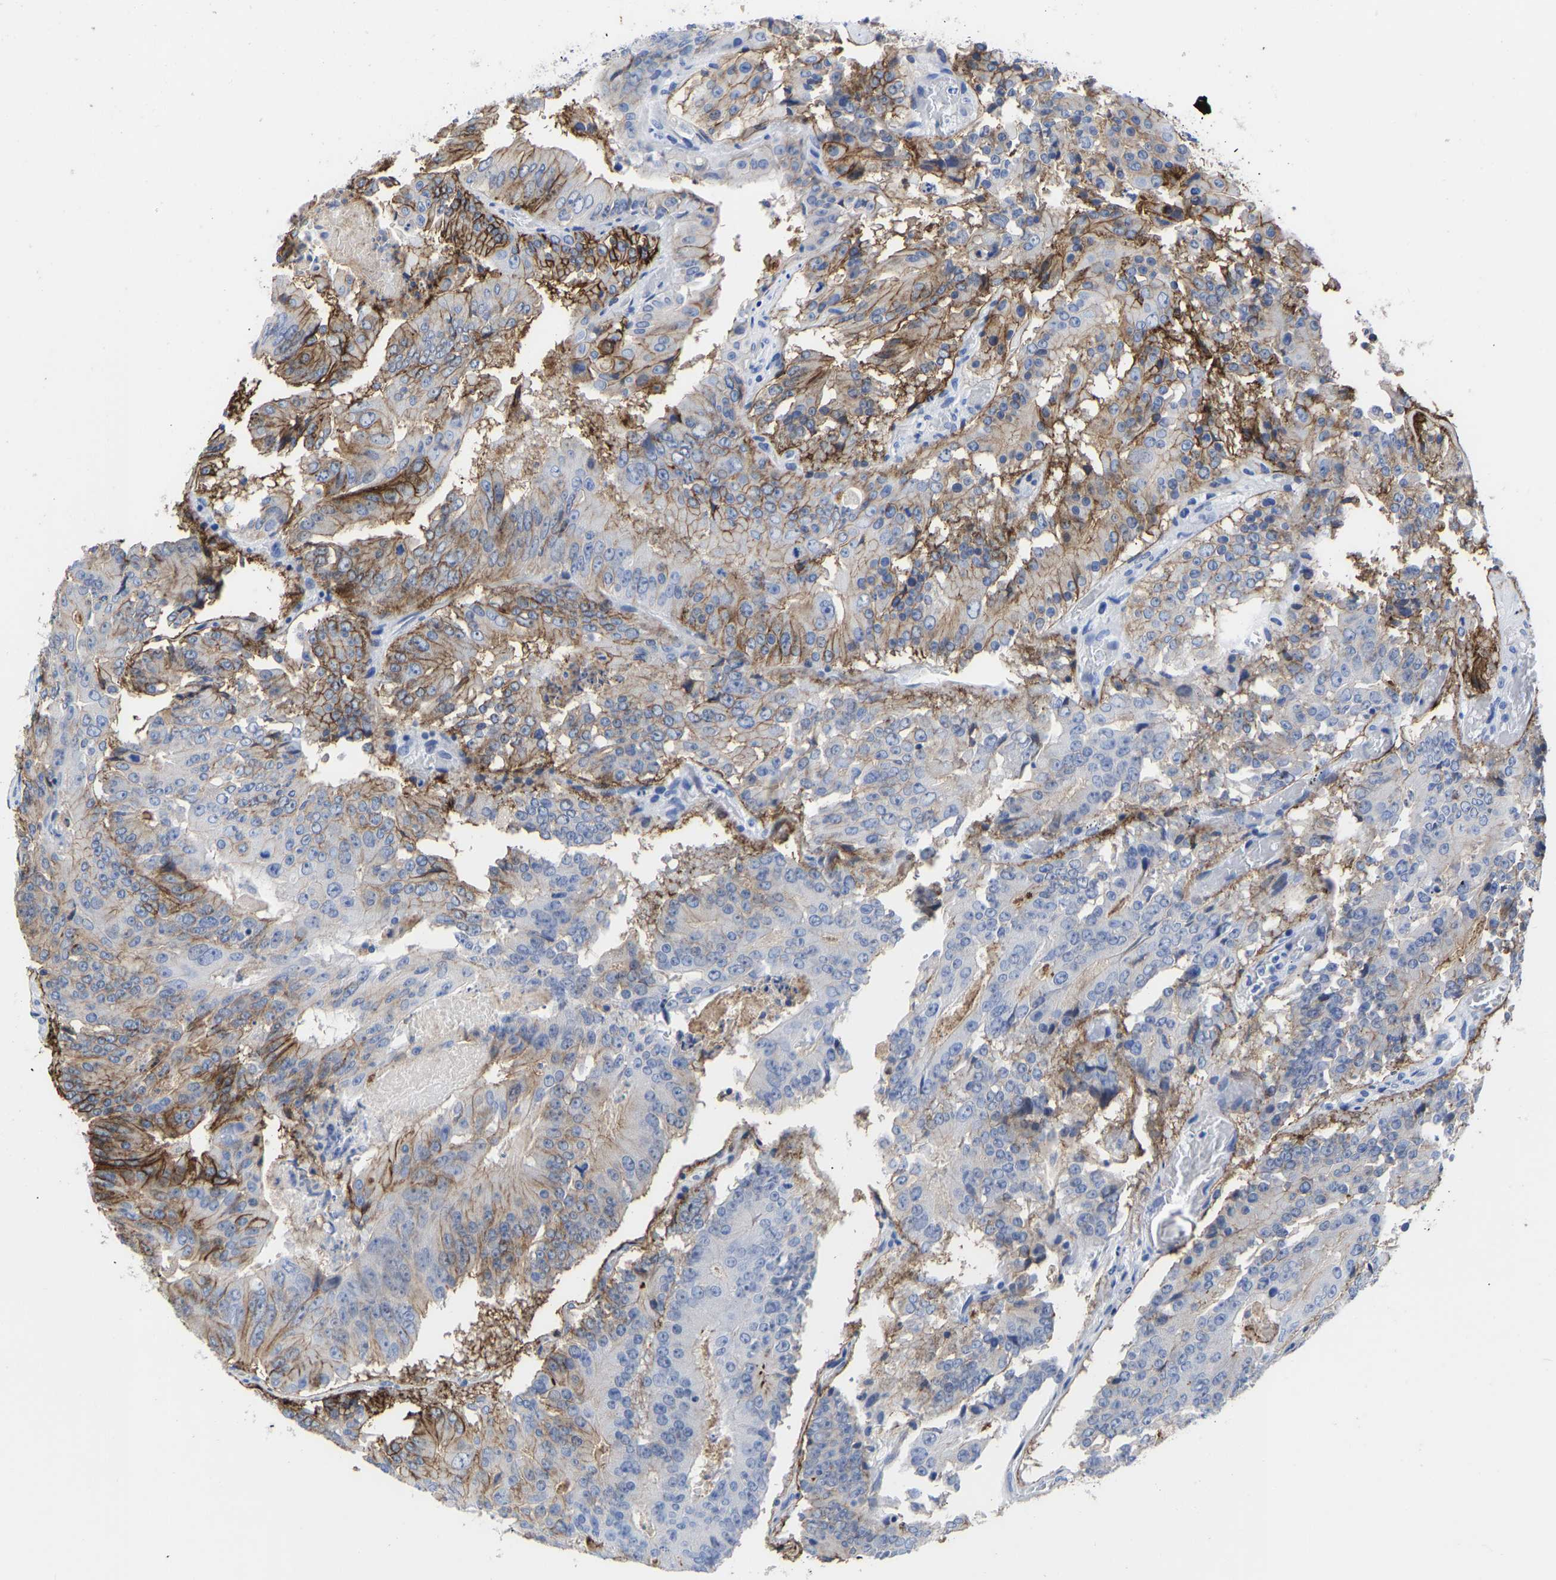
{"staining": {"intensity": "moderate", "quantity": "25%-75%", "location": "cytoplasmic/membranous"}, "tissue": "colorectal cancer", "cell_type": "Tumor cells", "image_type": "cancer", "snomed": [{"axis": "morphology", "description": "Adenocarcinoma, NOS"}, {"axis": "topography", "description": "Colon"}], "caption": "Moderate cytoplasmic/membranous protein positivity is identified in approximately 25%-75% of tumor cells in colorectal adenocarcinoma.", "gene": "GPA33", "patient": {"sex": "male", "age": 87}}